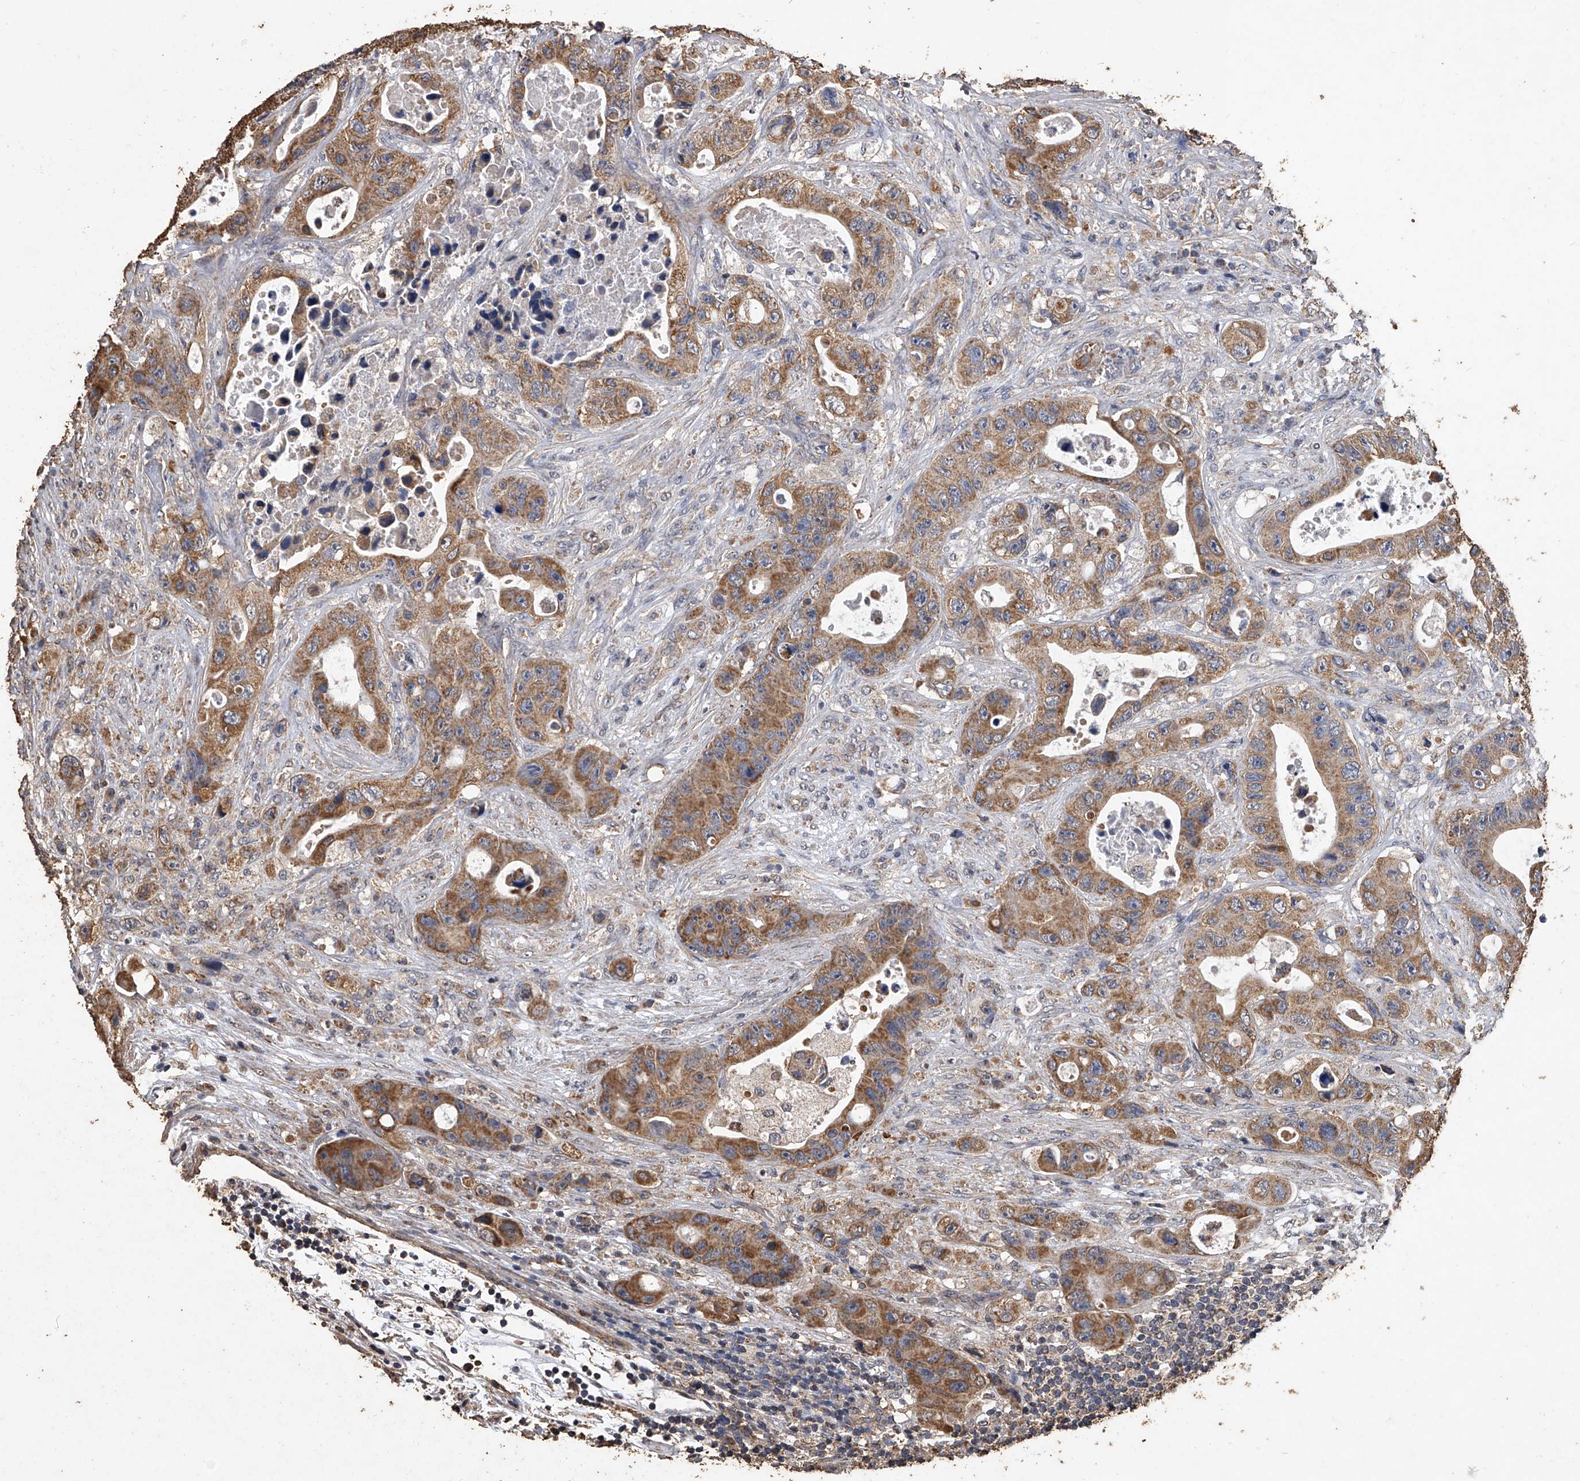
{"staining": {"intensity": "moderate", "quantity": ">75%", "location": "cytoplasmic/membranous"}, "tissue": "colorectal cancer", "cell_type": "Tumor cells", "image_type": "cancer", "snomed": [{"axis": "morphology", "description": "Adenocarcinoma, NOS"}, {"axis": "topography", "description": "Colon"}], "caption": "Colorectal cancer (adenocarcinoma) stained with DAB IHC demonstrates medium levels of moderate cytoplasmic/membranous positivity in approximately >75% of tumor cells.", "gene": "MRPL28", "patient": {"sex": "female", "age": 46}}